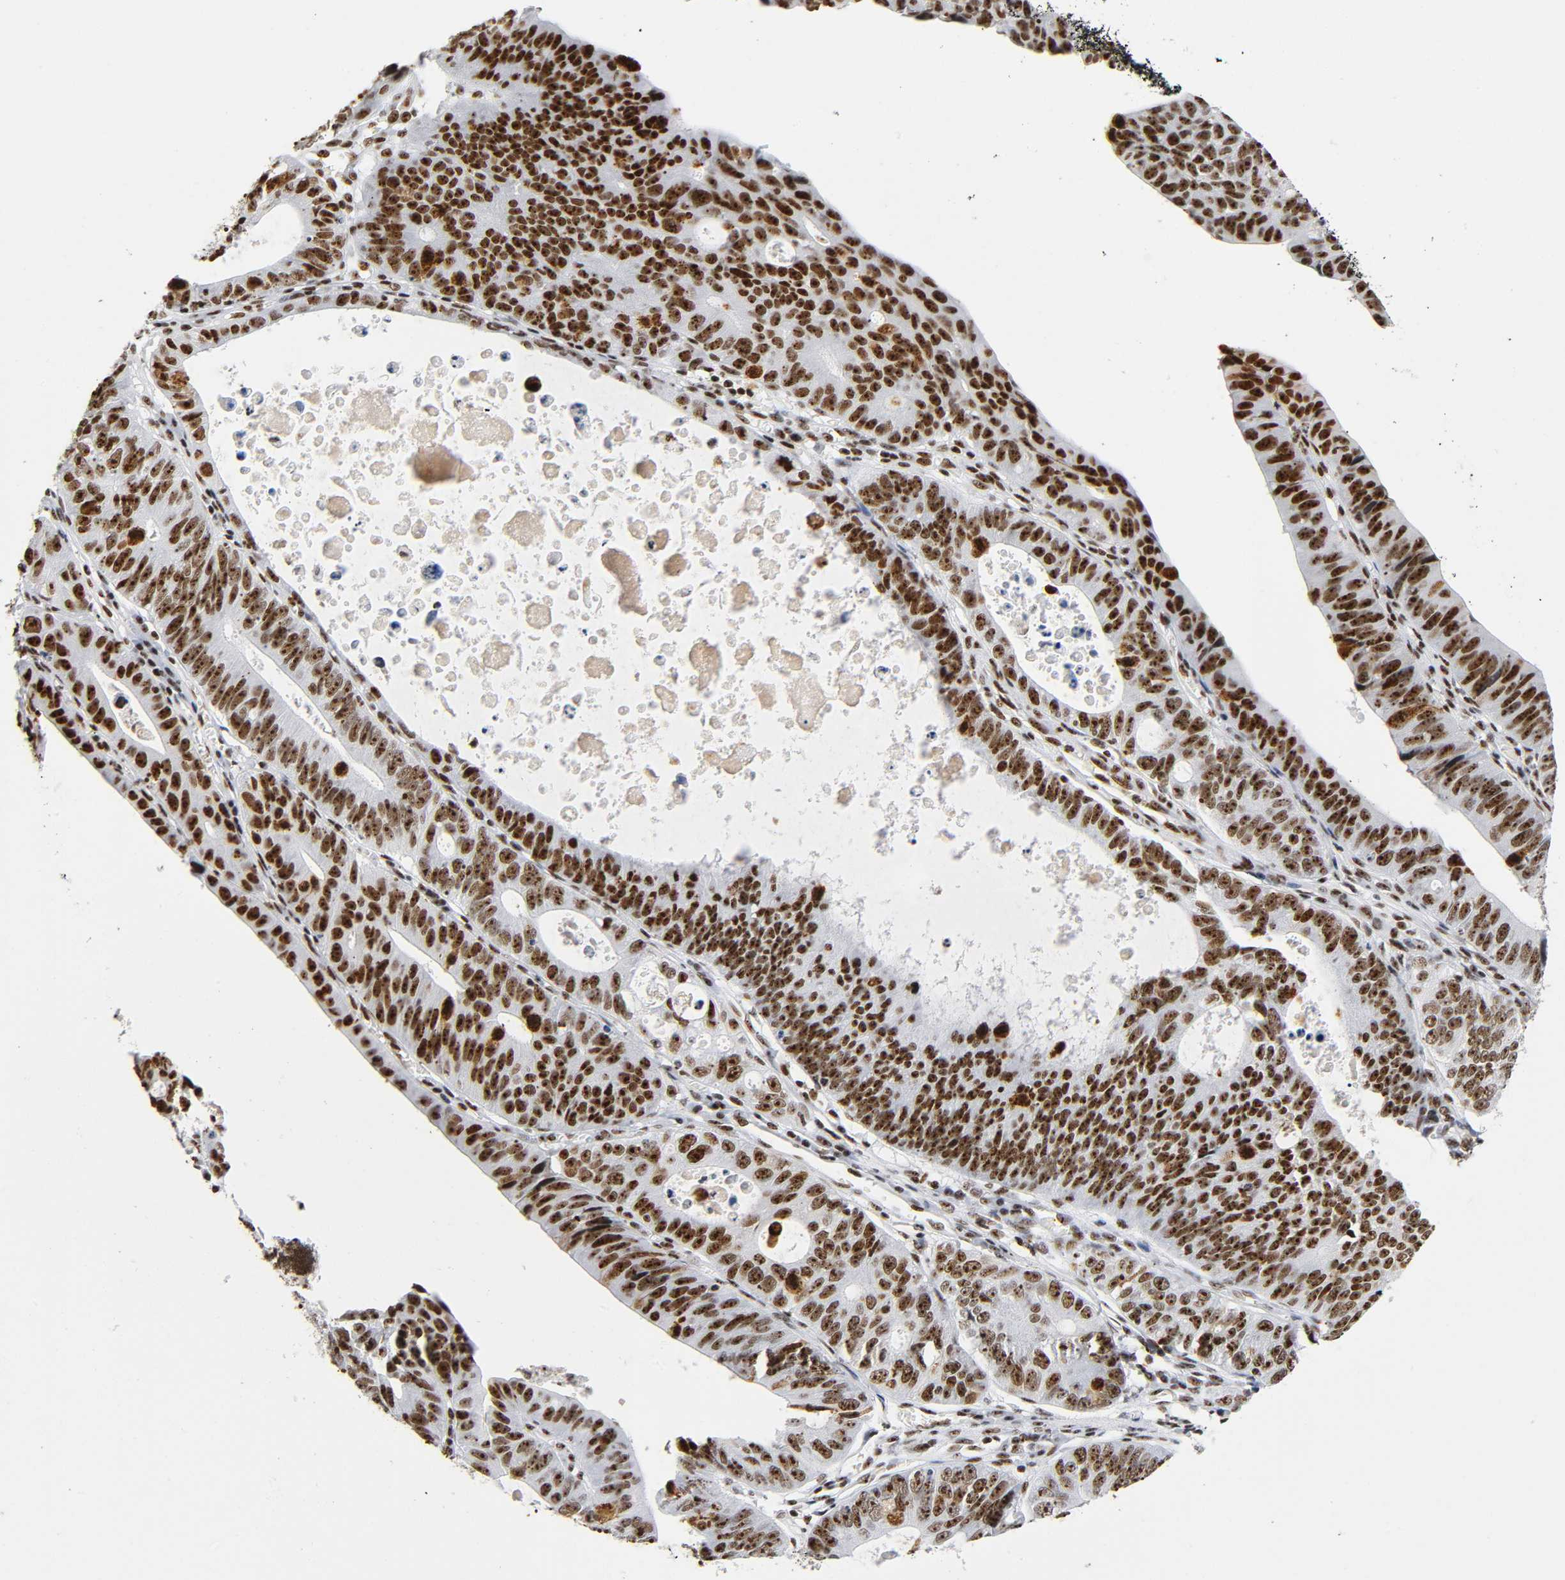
{"staining": {"intensity": "strong", "quantity": ">75%", "location": "cytoplasmic/membranous,nuclear"}, "tissue": "stomach cancer", "cell_type": "Tumor cells", "image_type": "cancer", "snomed": [{"axis": "morphology", "description": "Adenocarcinoma, NOS"}, {"axis": "topography", "description": "Stomach"}], "caption": "Tumor cells exhibit high levels of strong cytoplasmic/membranous and nuclear positivity in approximately >75% of cells in human stomach adenocarcinoma.", "gene": "UBTF", "patient": {"sex": "male", "age": 59}}